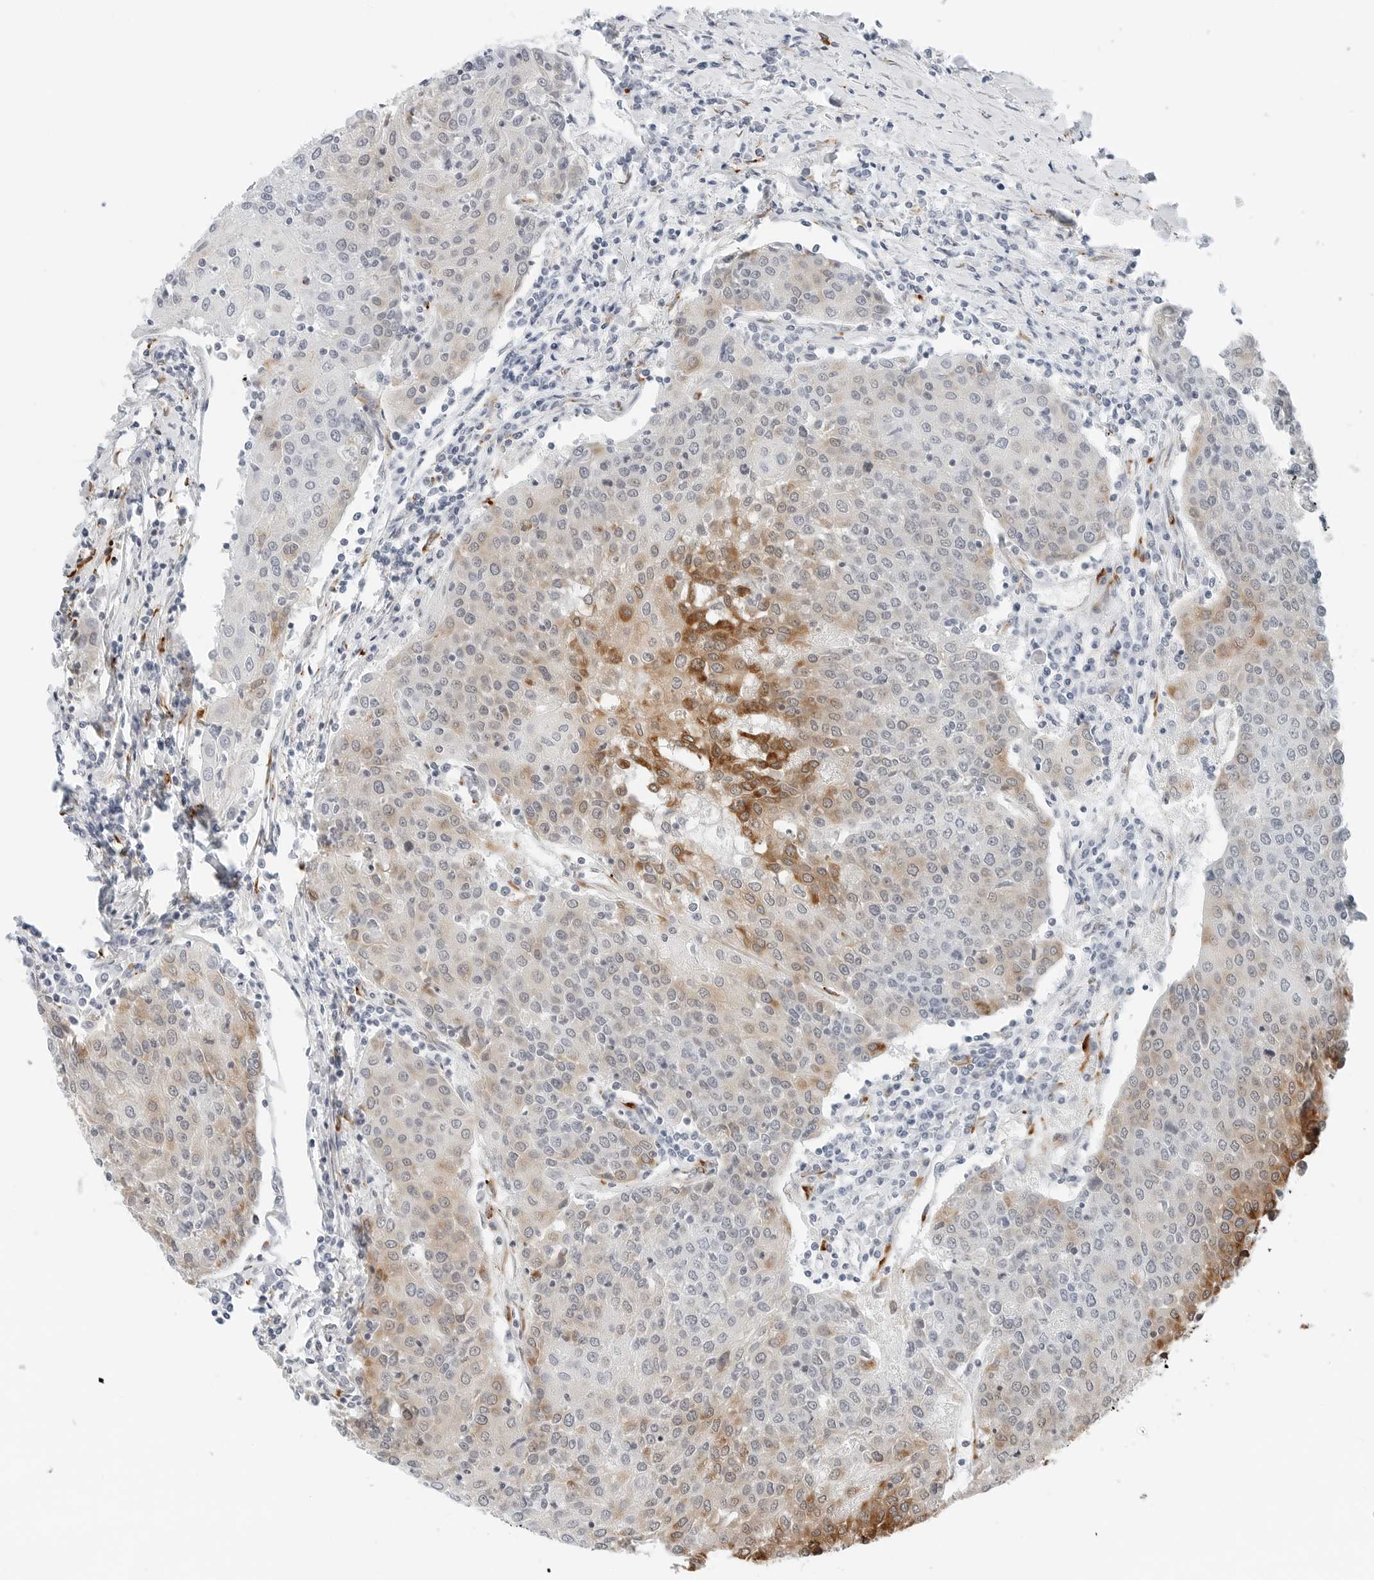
{"staining": {"intensity": "moderate", "quantity": "25%-75%", "location": "cytoplasmic/membranous"}, "tissue": "urothelial cancer", "cell_type": "Tumor cells", "image_type": "cancer", "snomed": [{"axis": "morphology", "description": "Urothelial carcinoma, High grade"}, {"axis": "topography", "description": "Urinary bladder"}], "caption": "The image demonstrates immunohistochemical staining of urothelial carcinoma (high-grade). There is moderate cytoplasmic/membranous staining is identified in approximately 25%-75% of tumor cells.", "gene": "P4HA2", "patient": {"sex": "female", "age": 85}}